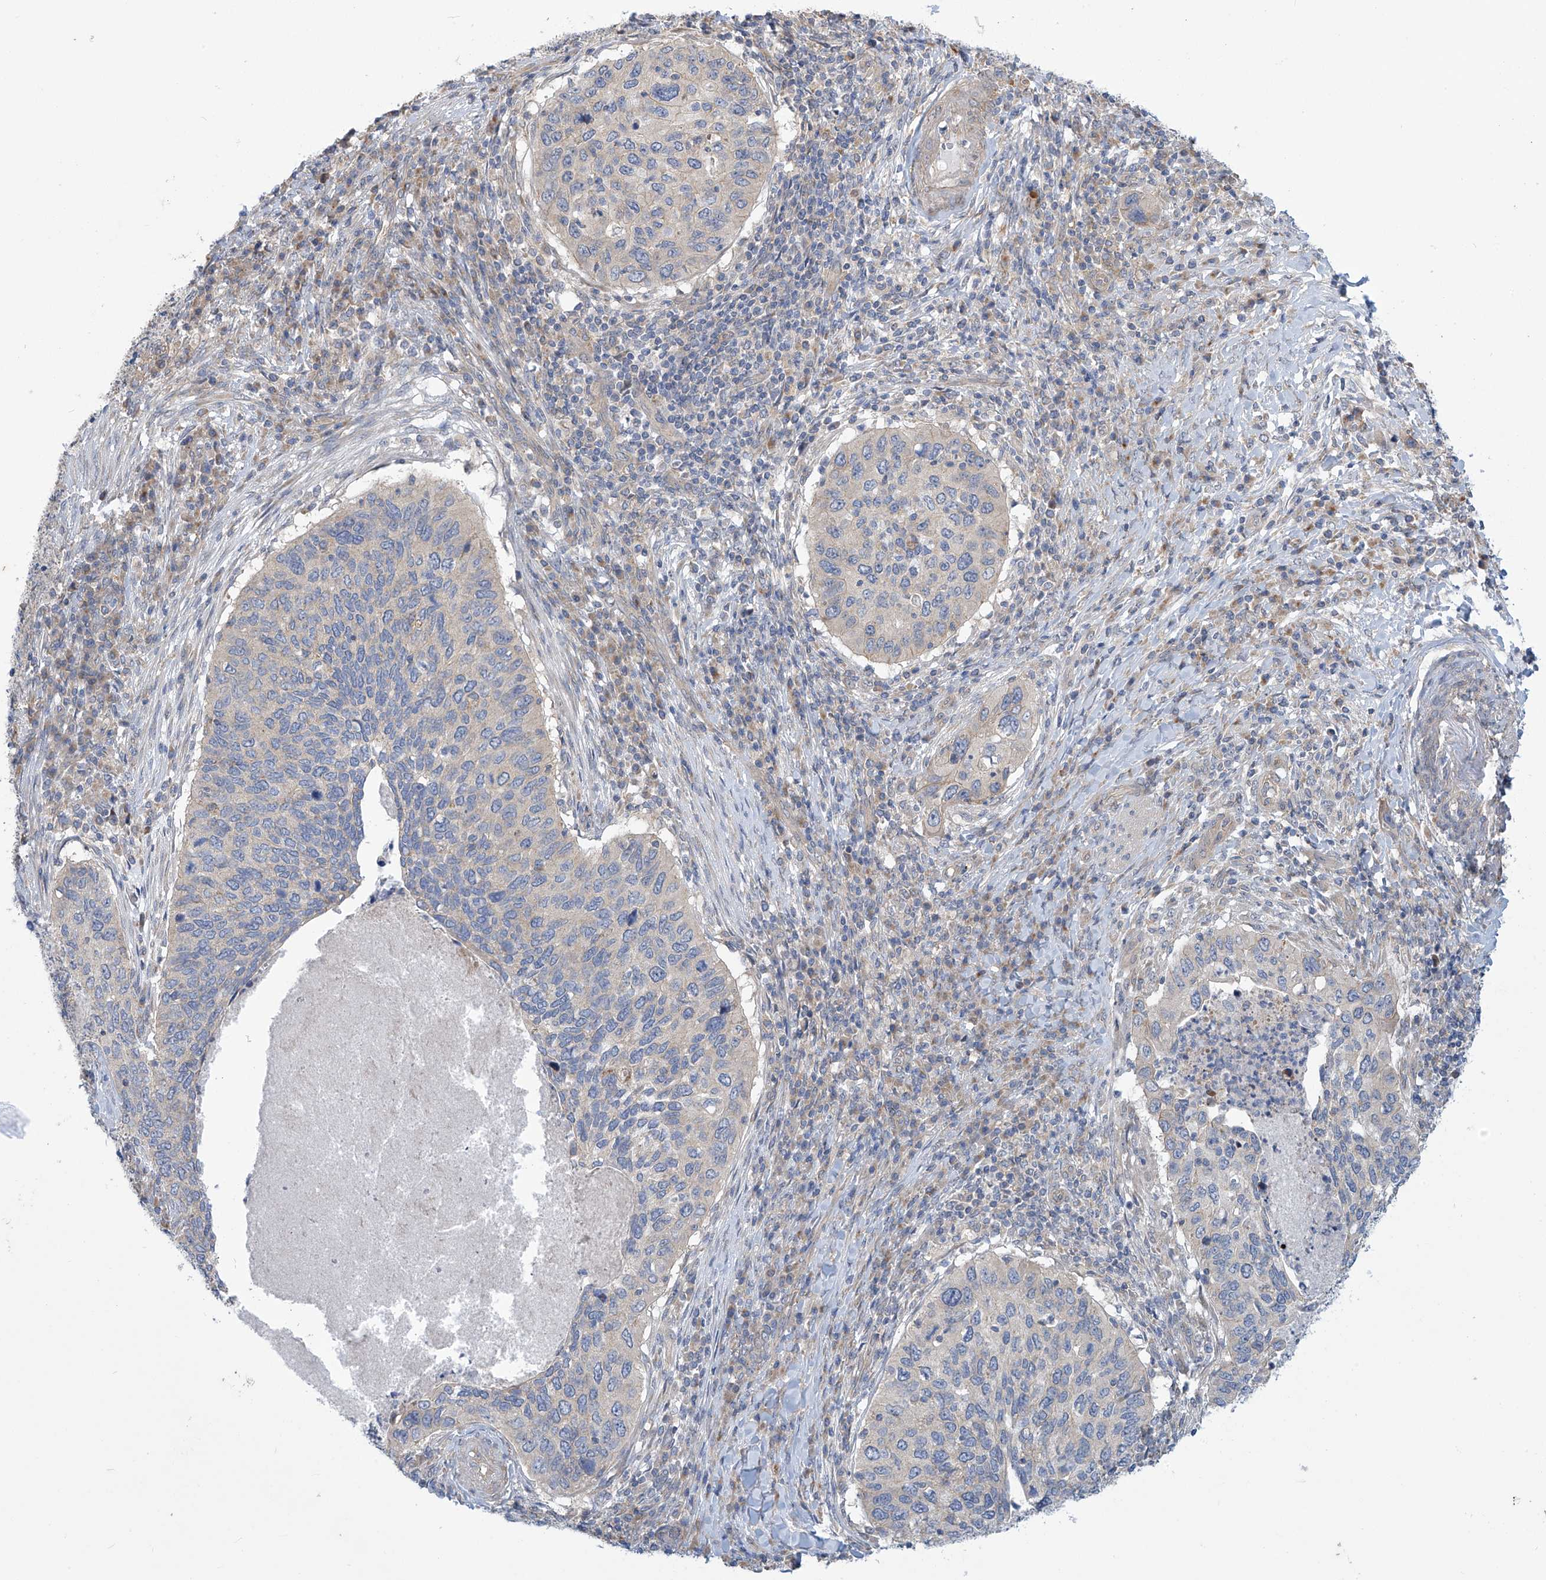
{"staining": {"intensity": "negative", "quantity": "none", "location": "none"}, "tissue": "cervical cancer", "cell_type": "Tumor cells", "image_type": "cancer", "snomed": [{"axis": "morphology", "description": "Squamous cell carcinoma, NOS"}, {"axis": "topography", "description": "Cervix"}], "caption": "A high-resolution photomicrograph shows immunohistochemistry staining of cervical cancer, which exhibits no significant positivity in tumor cells. (Stains: DAB immunohistochemistry with hematoxylin counter stain, Microscopy: brightfield microscopy at high magnification).", "gene": "ADAT2", "patient": {"sex": "female", "age": 38}}